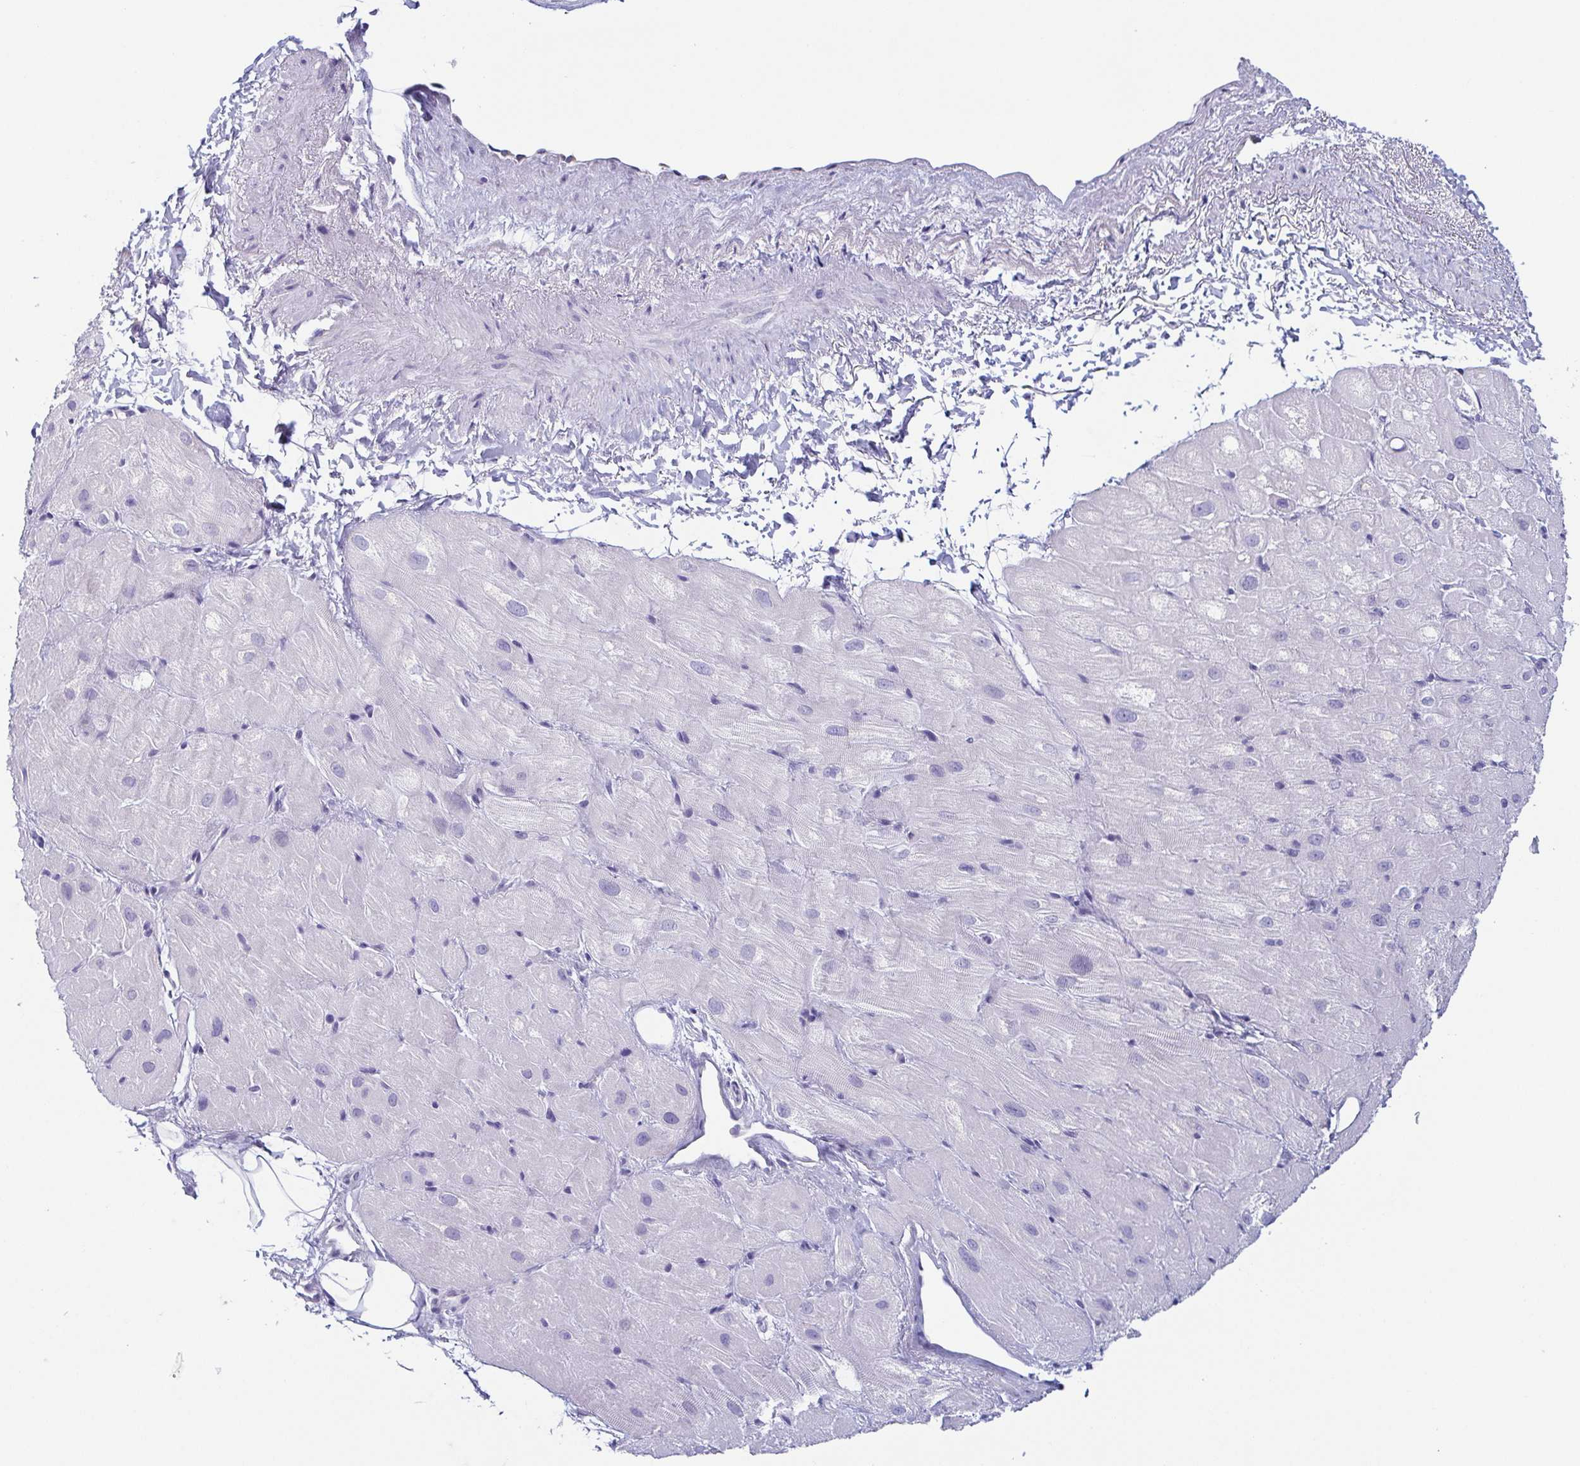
{"staining": {"intensity": "negative", "quantity": "none", "location": "none"}, "tissue": "heart muscle", "cell_type": "Cardiomyocytes", "image_type": "normal", "snomed": [{"axis": "morphology", "description": "Normal tissue, NOS"}, {"axis": "topography", "description": "Heart"}], "caption": "An IHC histopathology image of normal heart muscle is shown. There is no staining in cardiomyocytes of heart muscle. (Stains: DAB (3,3'-diaminobenzidine) immunohistochemistry with hematoxylin counter stain, Microscopy: brightfield microscopy at high magnification).", "gene": "LDLRAD1", "patient": {"sex": "male", "age": 62}}